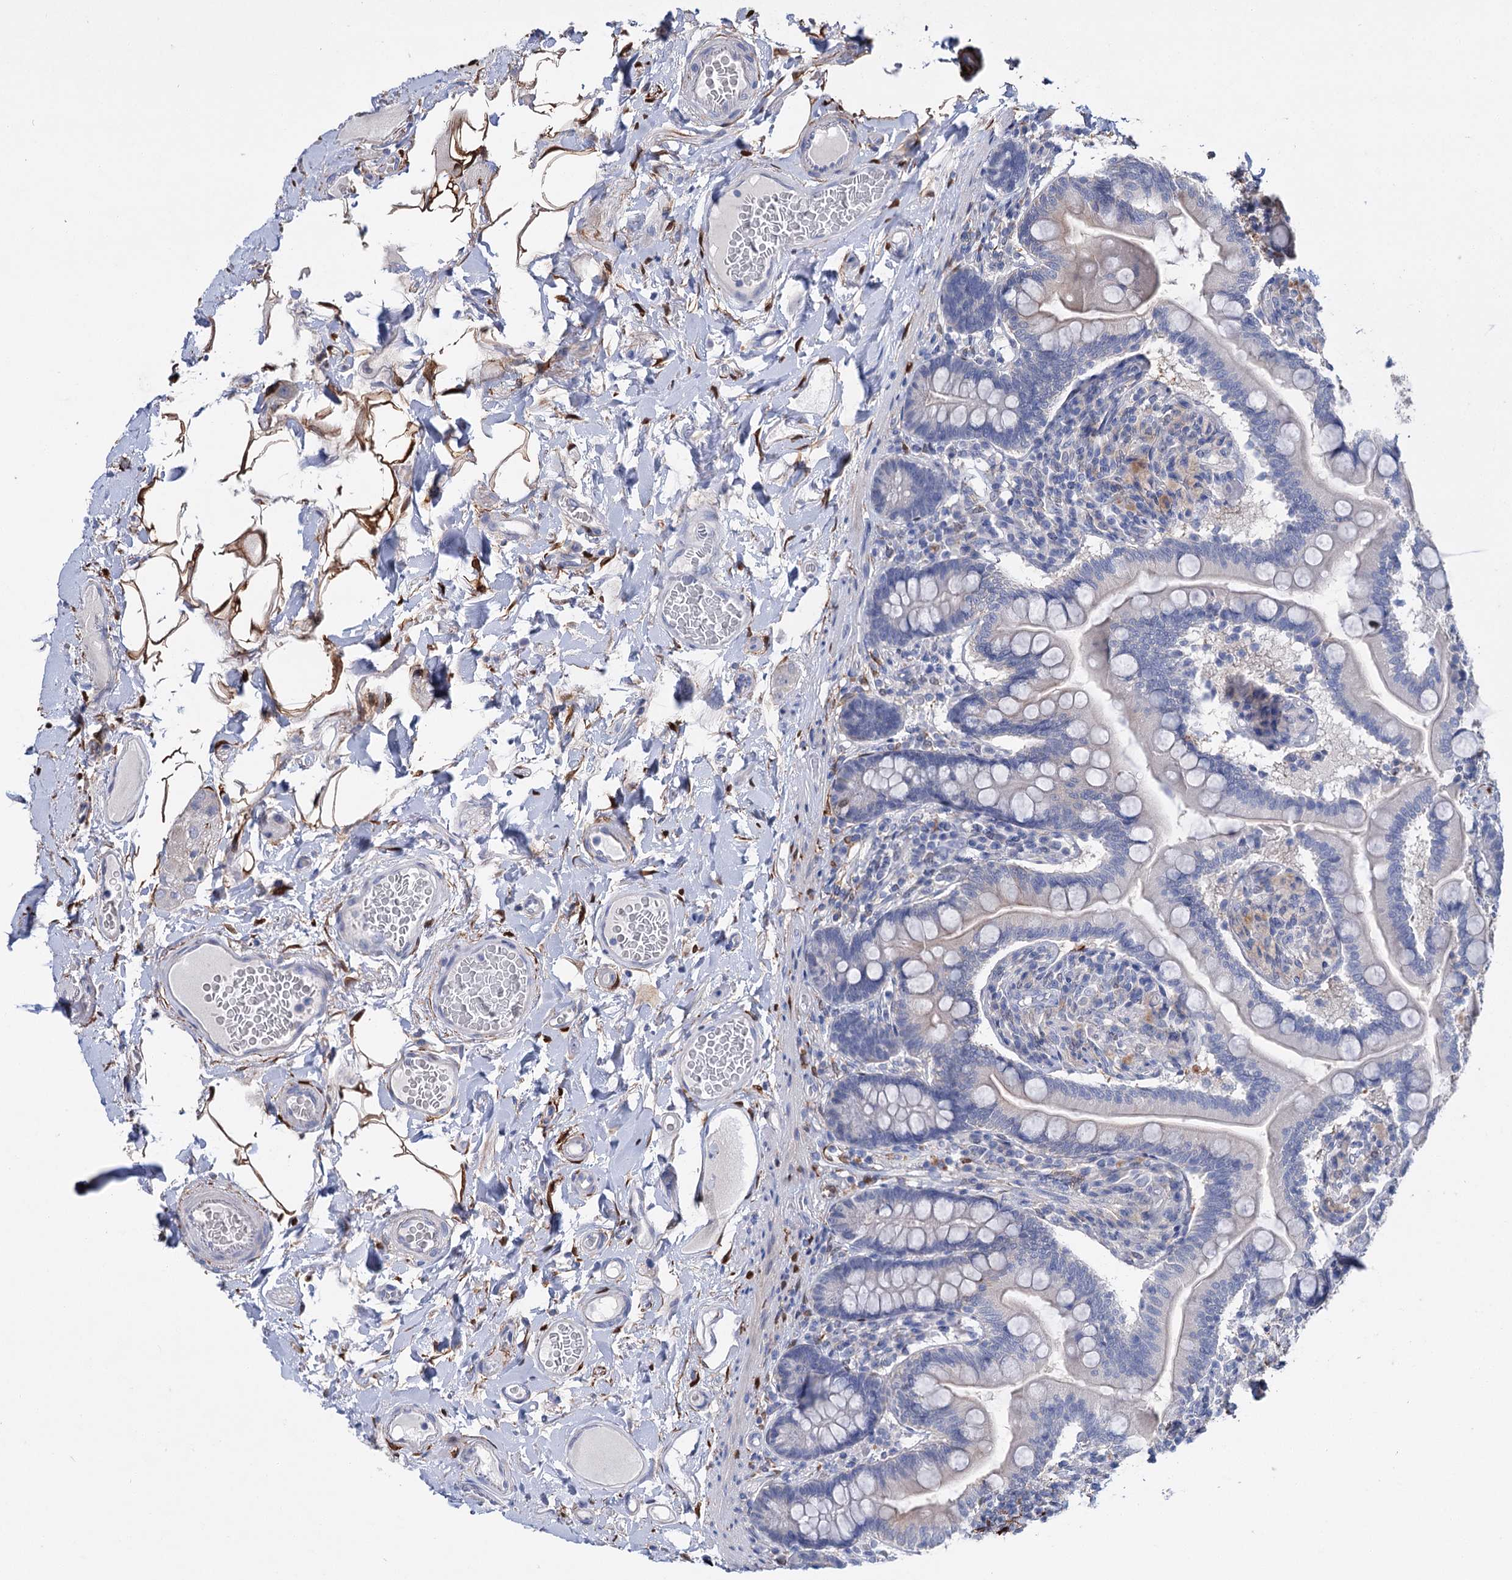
{"staining": {"intensity": "weak", "quantity": "<25%", "location": "cytoplasmic/membranous"}, "tissue": "small intestine", "cell_type": "Glandular cells", "image_type": "normal", "snomed": [{"axis": "morphology", "description": "Normal tissue, NOS"}, {"axis": "topography", "description": "Small intestine"}], "caption": "Histopathology image shows no protein positivity in glandular cells of benign small intestine.", "gene": "LYZL4", "patient": {"sex": "female", "age": 64}}